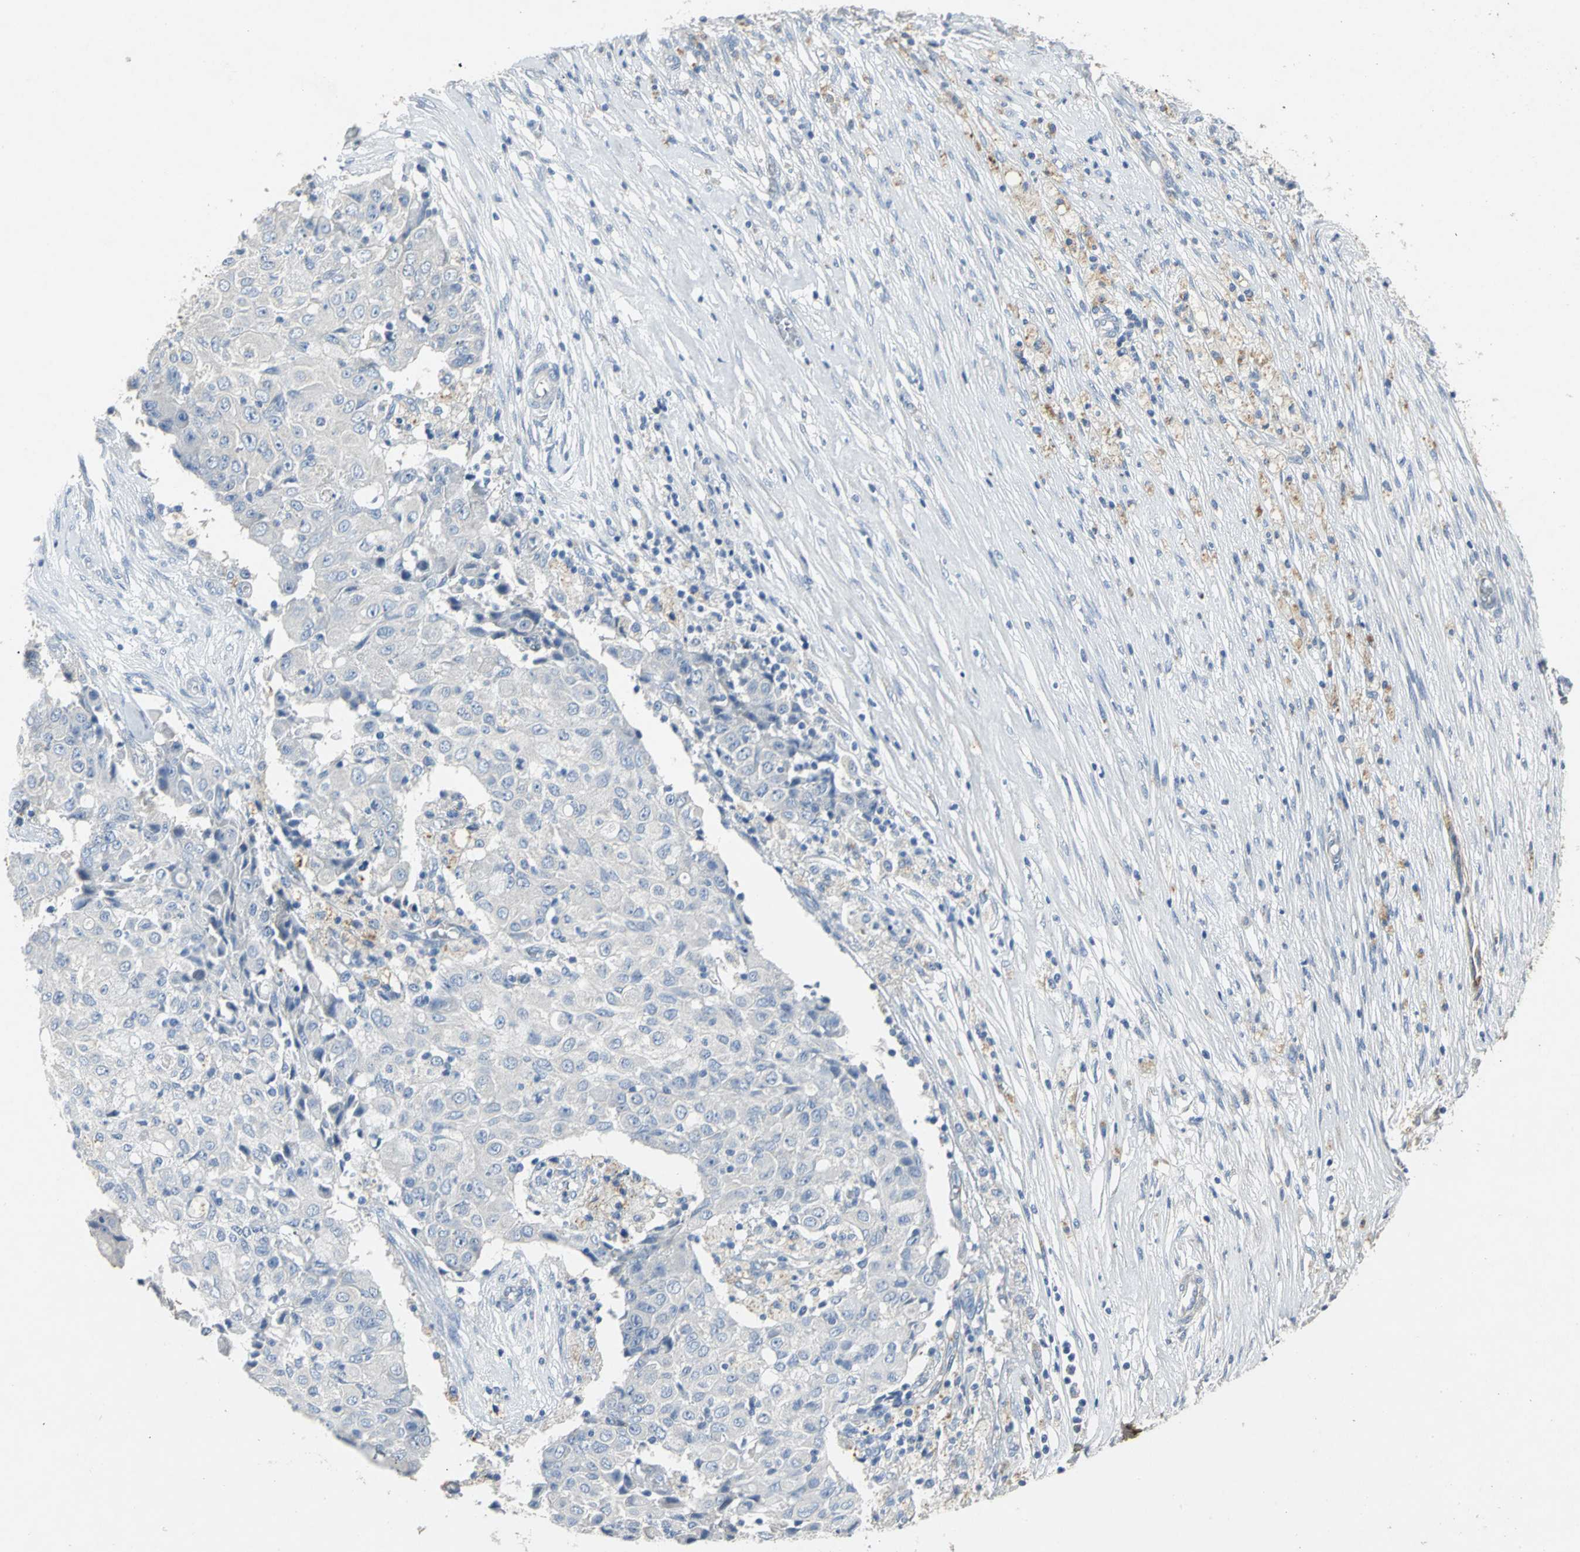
{"staining": {"intensity": "negative", "quantity": "none", "location": "none"}, "tissue": "ovarian cancer", "cell_type": "Tumor cells", "image_type": "cancer", "snomed": [{"axis": "morphology", "description": "Carcinoma, endometroid"}, {"axis": "topography", "description": "Ovary"}], "caption": "DAB (3,3'-diaminobenzidine) immunohistochemical staining of ovarian endometroid carcinoma demonstrates no significant expression in tumor cells. (DAB (3,3'-diaminobenzidine) immunohistochemistry visualized using brightfield microscopy, high magnification).", "gene": "EFNB3", "patient": {"sex": "female", "age": 42}}